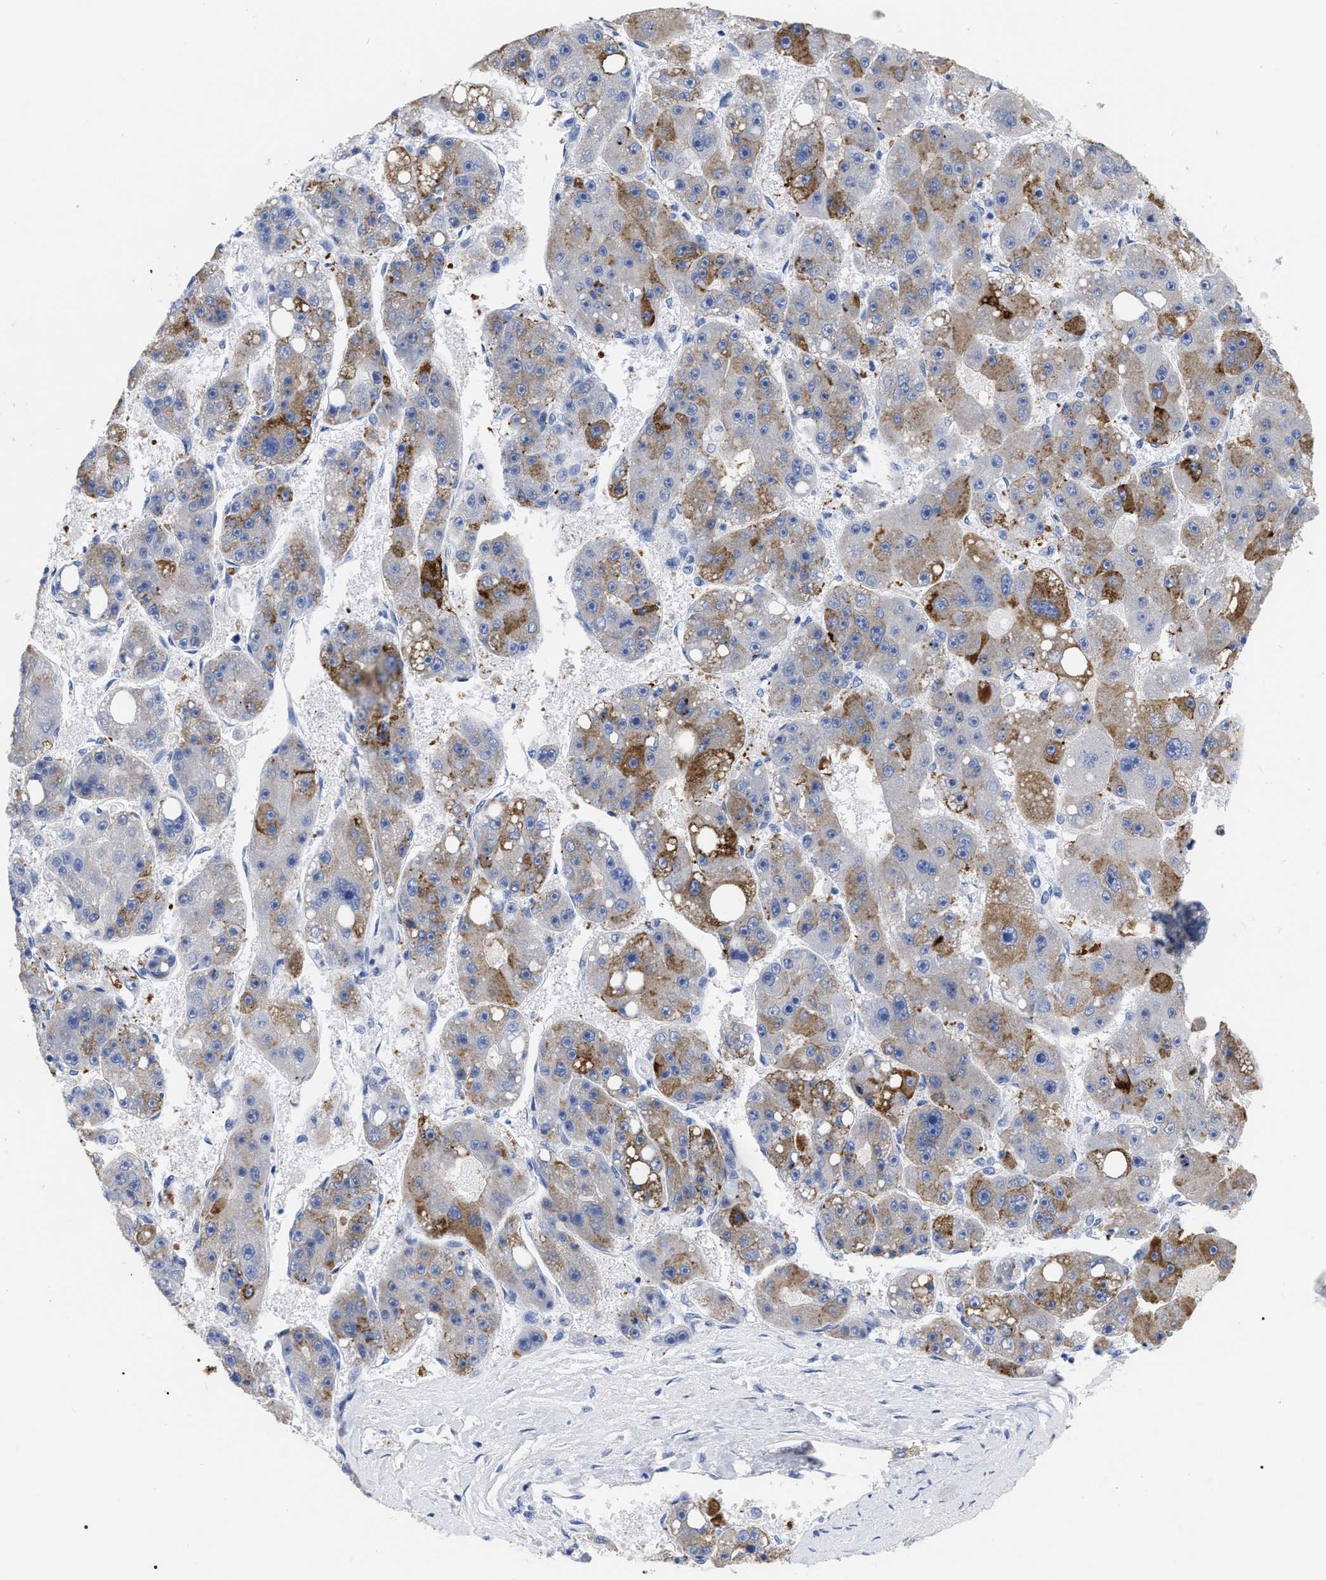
{"staining": {"intensity": "moderate", "quantity": "25%-75%", "location": "cytoplasmic/membranous"}, "tissue": "liver cancer", "cell_type": "Tumor cells", "image_type": "cancer", "snomed": [{"axis": "morphology", "description": "Carcinoma, Hepatocellular, NOS"}, {"axis": "topography", "description": "Liver"}], "caption": "A high-resolution image shows immunohistochemistry staining of liver cancer, which demonstrates moderate cytoplasmic/membranous positivity in about 25%-75% of tumor cells.", "gene": "ANXA13", "patient": {"sex": "female", "age": 61}}